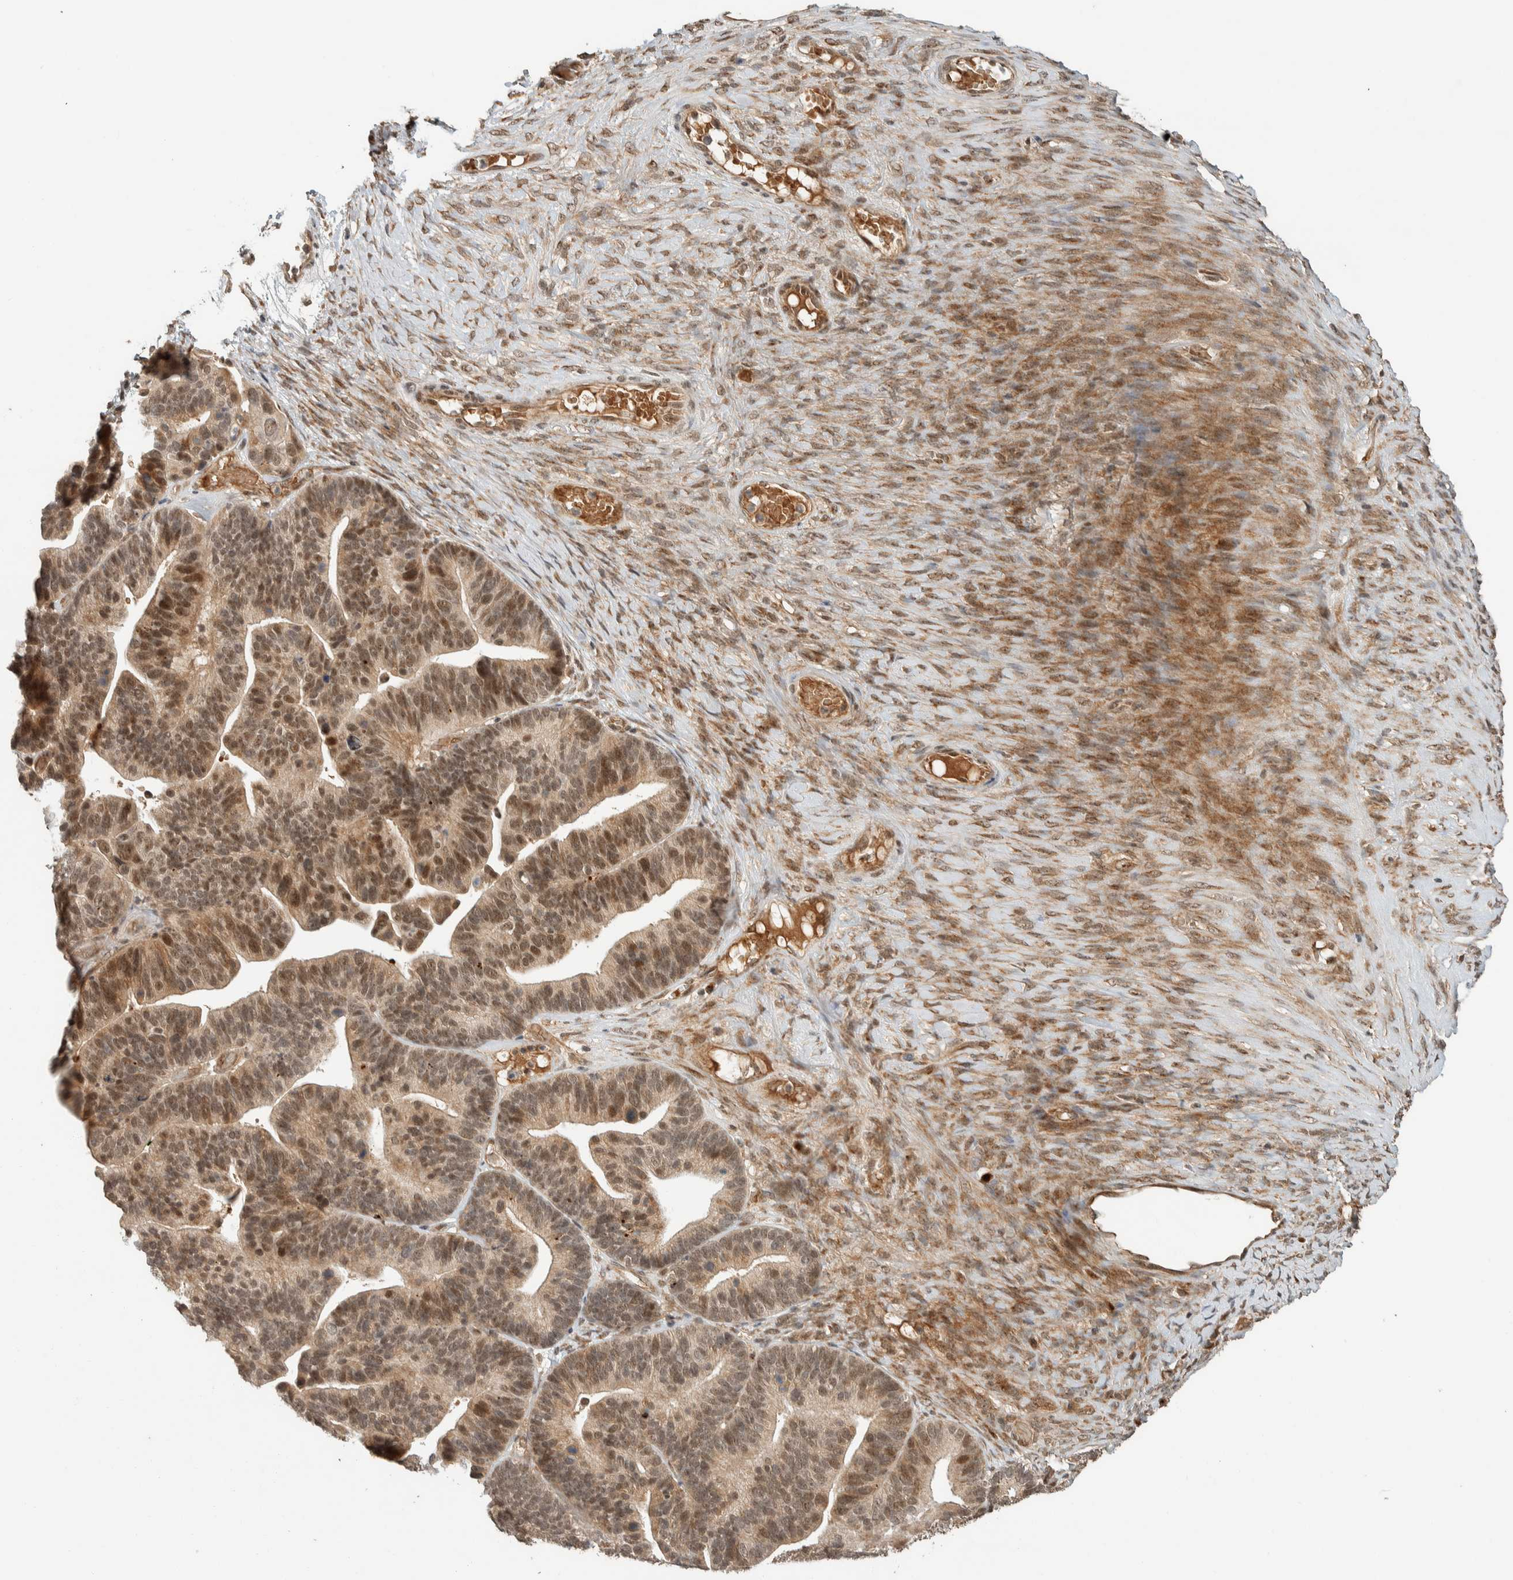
{"staining": {"intensity": "moderate", "quantity": ">75%", "location": "cytoplasmic/membranous,nuclear"}, "tissue": "ovarian cancer", "cell_type": "Tumor cells", "image_type": "cancer", "snomed": [{"axis": "morphology", "description": "Cystadenocarcinoma, serous, NOS"}, {"axis": "topography", "description": "Ovary"}], "caption": "Ovarian cancer tissue reveals moderate cytoplasmic/membranous and nuclear expression in about >75% of tumor cells", "gene": "ZBTB2", "patient": {"sex": "female", "age": 56}}